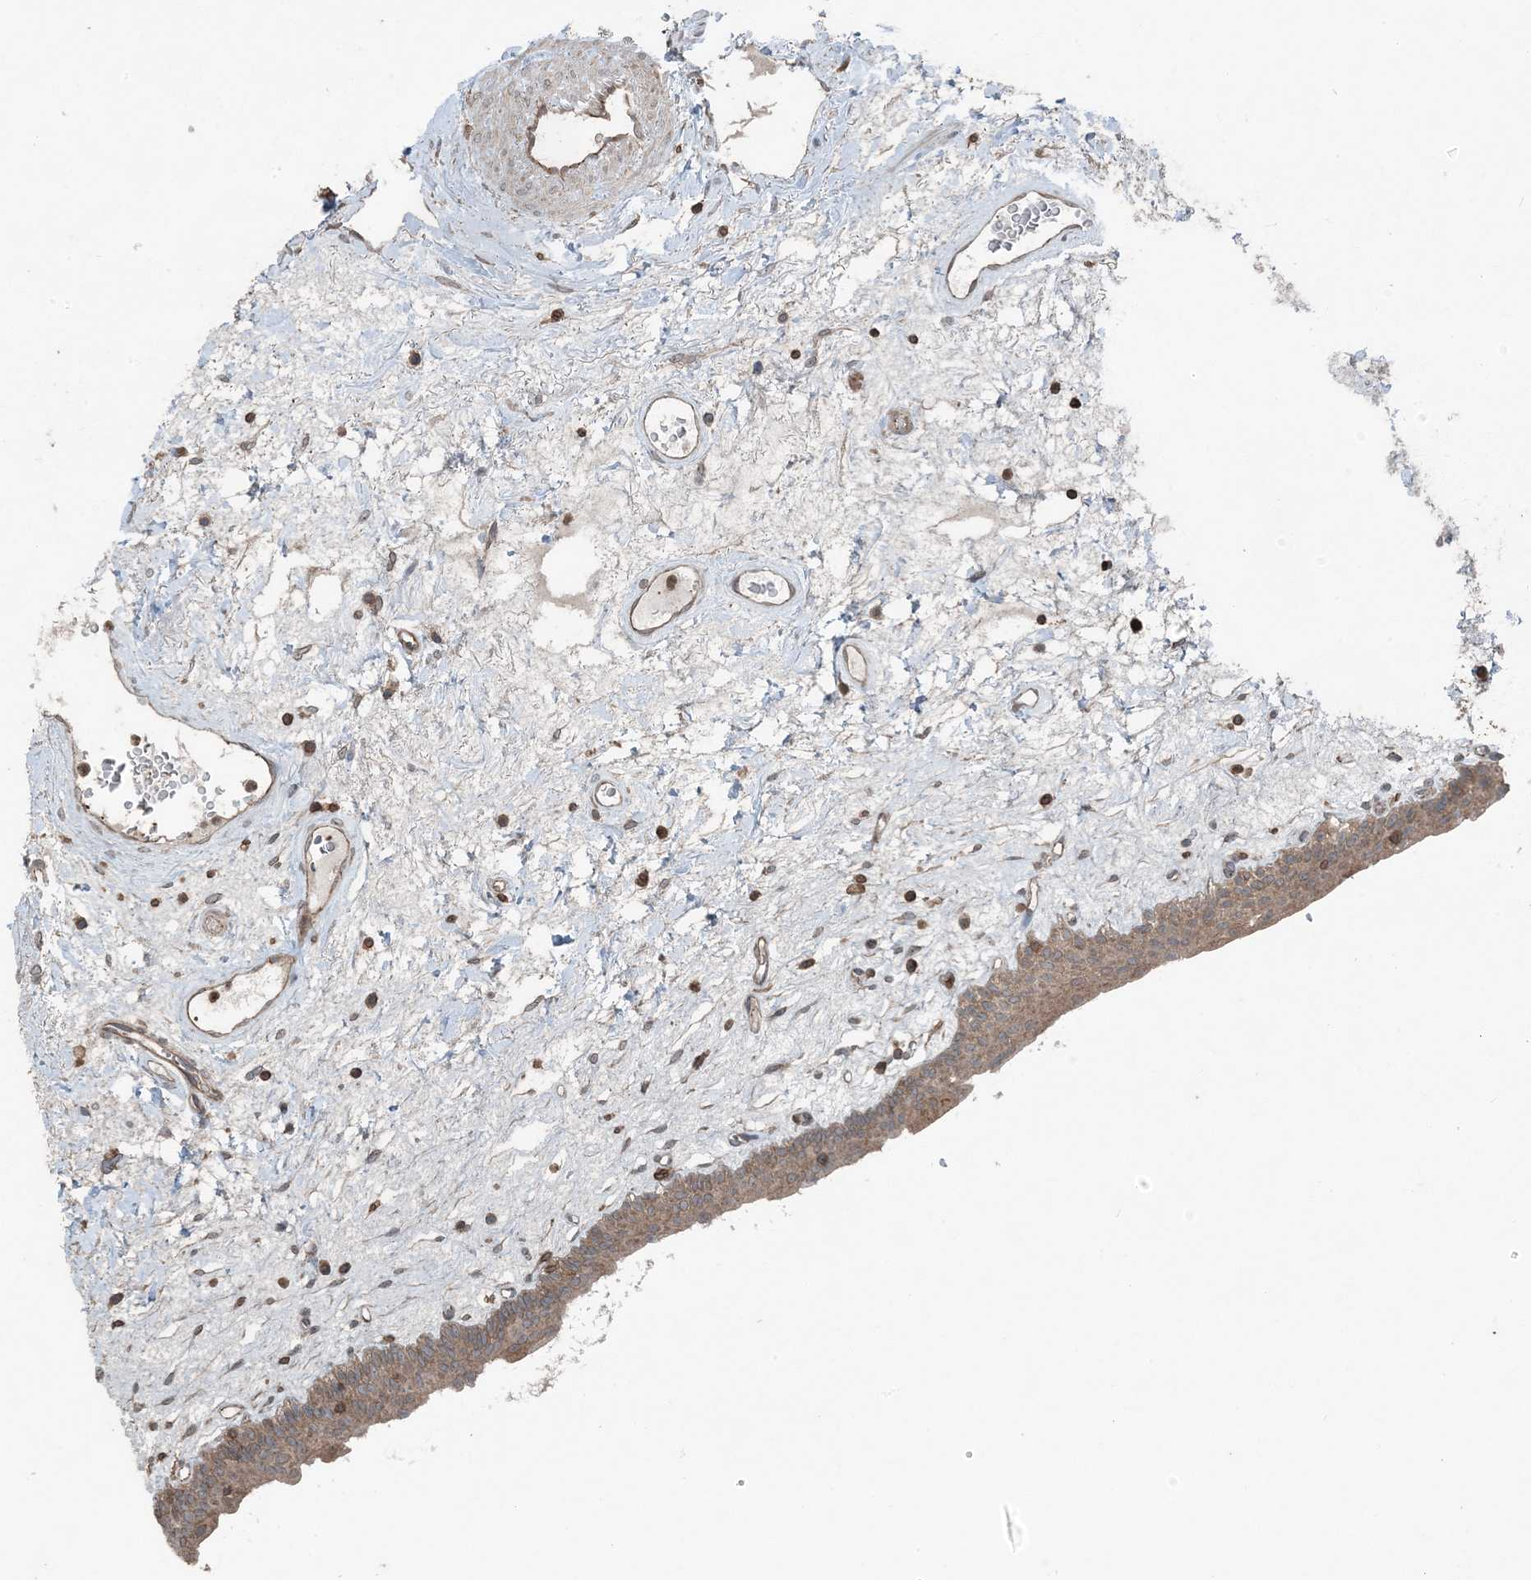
{"staining": {"intensity": "moderate", "quantity": ">75%", "location": "cytoplasmic/membranous"}, "tissue": "urinary bladder", "cell_type": "Urothelial cells", "image_type": "normal", "snomed": [{"axis": "morphology", "description": "Normal tissue, NOS"}, {"axis": "topography", "description": "Urinary bladder"}], "caption": "Immunohistochemical staining of unremarkable urinary bladder demonstrates >75% levels of moderate cytoplasmic/membranous protein expression in approximately >75% of urothelial cells.", "gene": "ZFAND2B", "patient": {"sex": "male", "age": 83}}